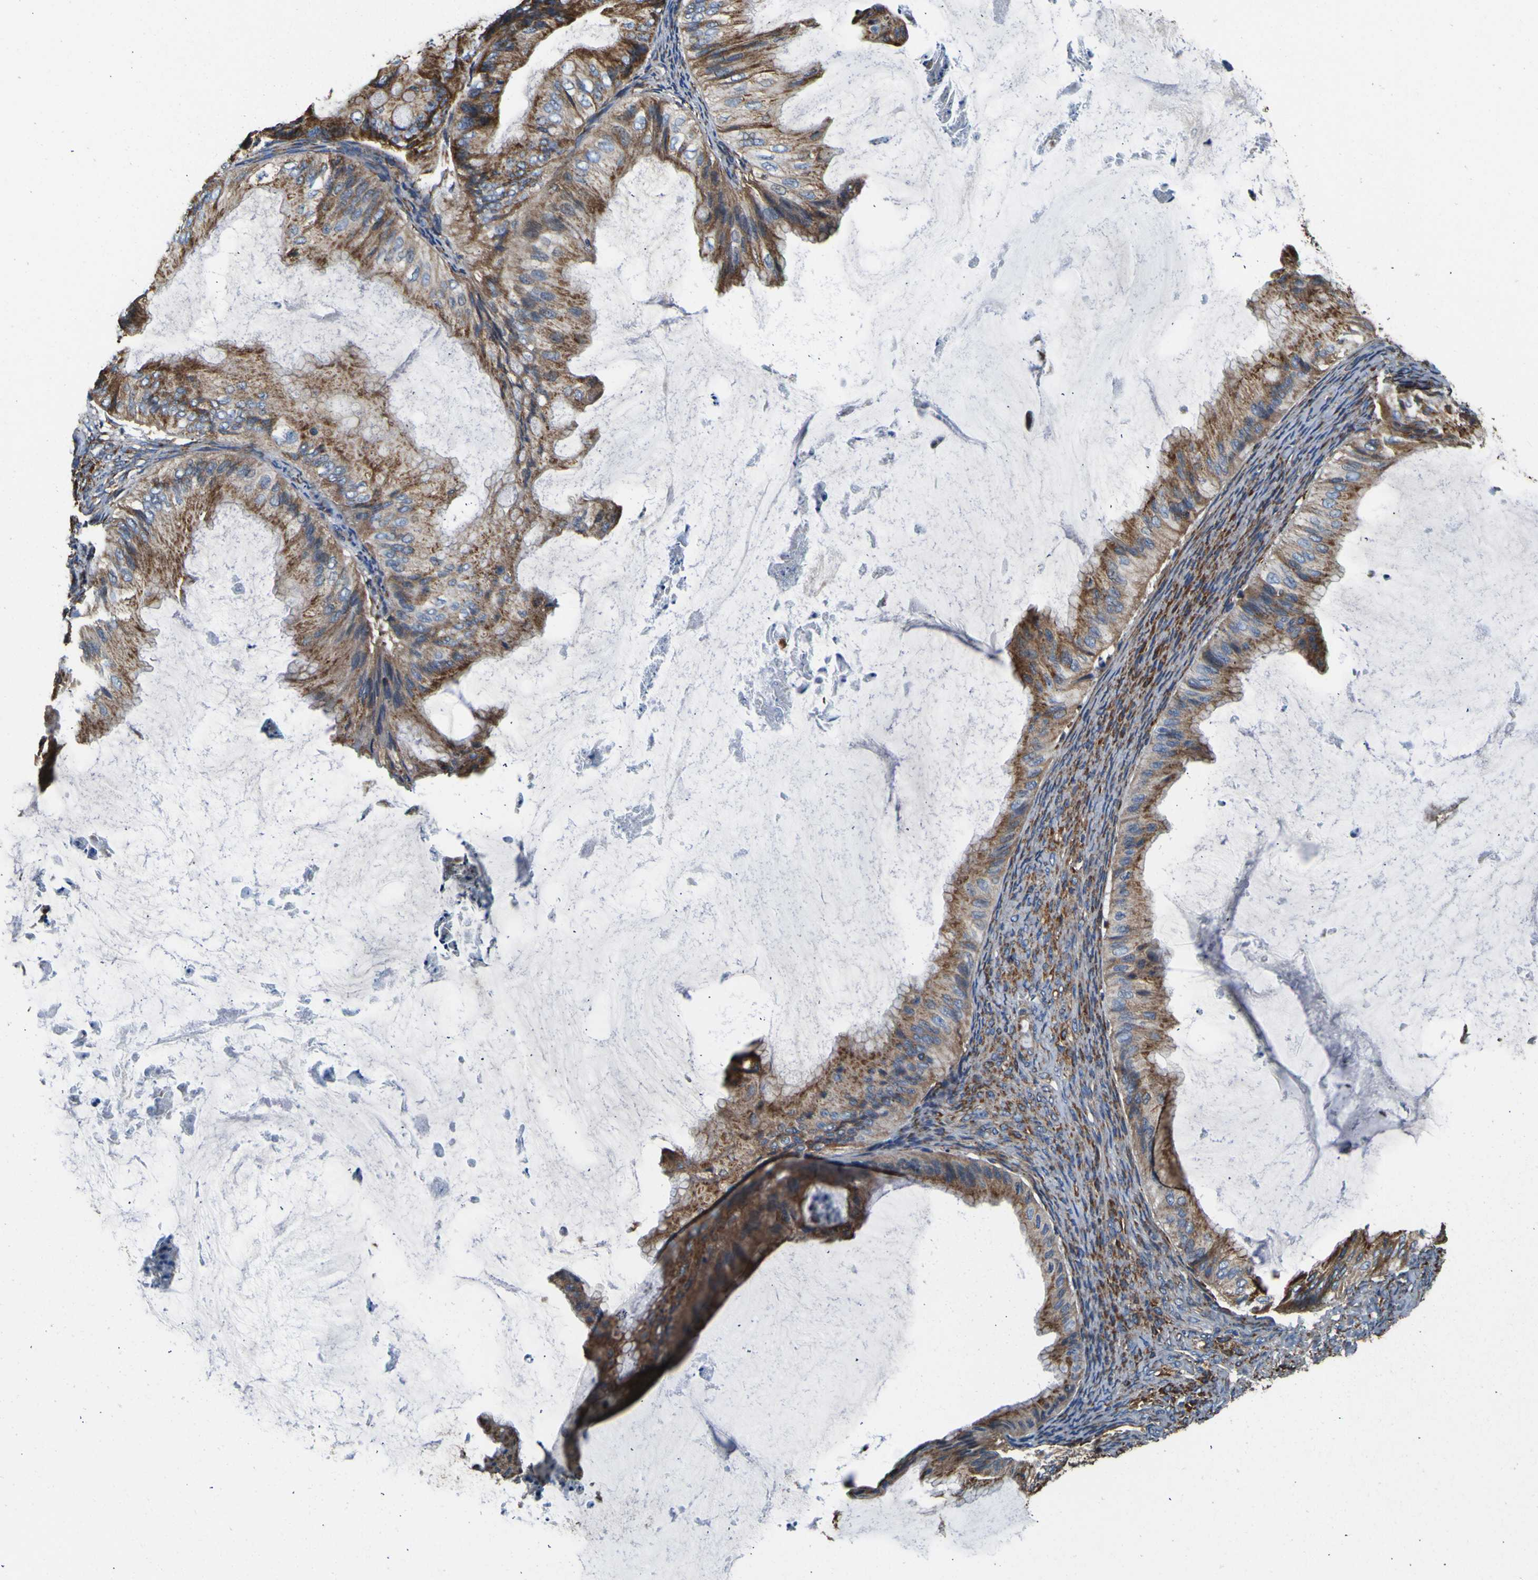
{"staining": {"intensity": "moderate", "quantity": ">75%", "location": "cytoplasmic/membranous"}, "tissue": "ovarian cancer", "cell_type": "Tumor cells", "image_type": "cancer", "snomed": [{"axis": "morphology", "description": "Cystadenocarcinoma, mucinous, NOS"}, {"axis": "topography", "description": "Ovary"}], "caption": "Protein analysis of ovarian cancer tissue shows moderate cytoplasmic/membranous positivity in about >75% of tumor cells. The staining was performed using DAB (3,3'-diaminobenzidine) to visualize the protein expression in brown, while the nuclei were stained in blue with hematoxylin (Magnification: 20x).", "gene": "INPP5A", "patient": {"sex": "female", "age": 61}}